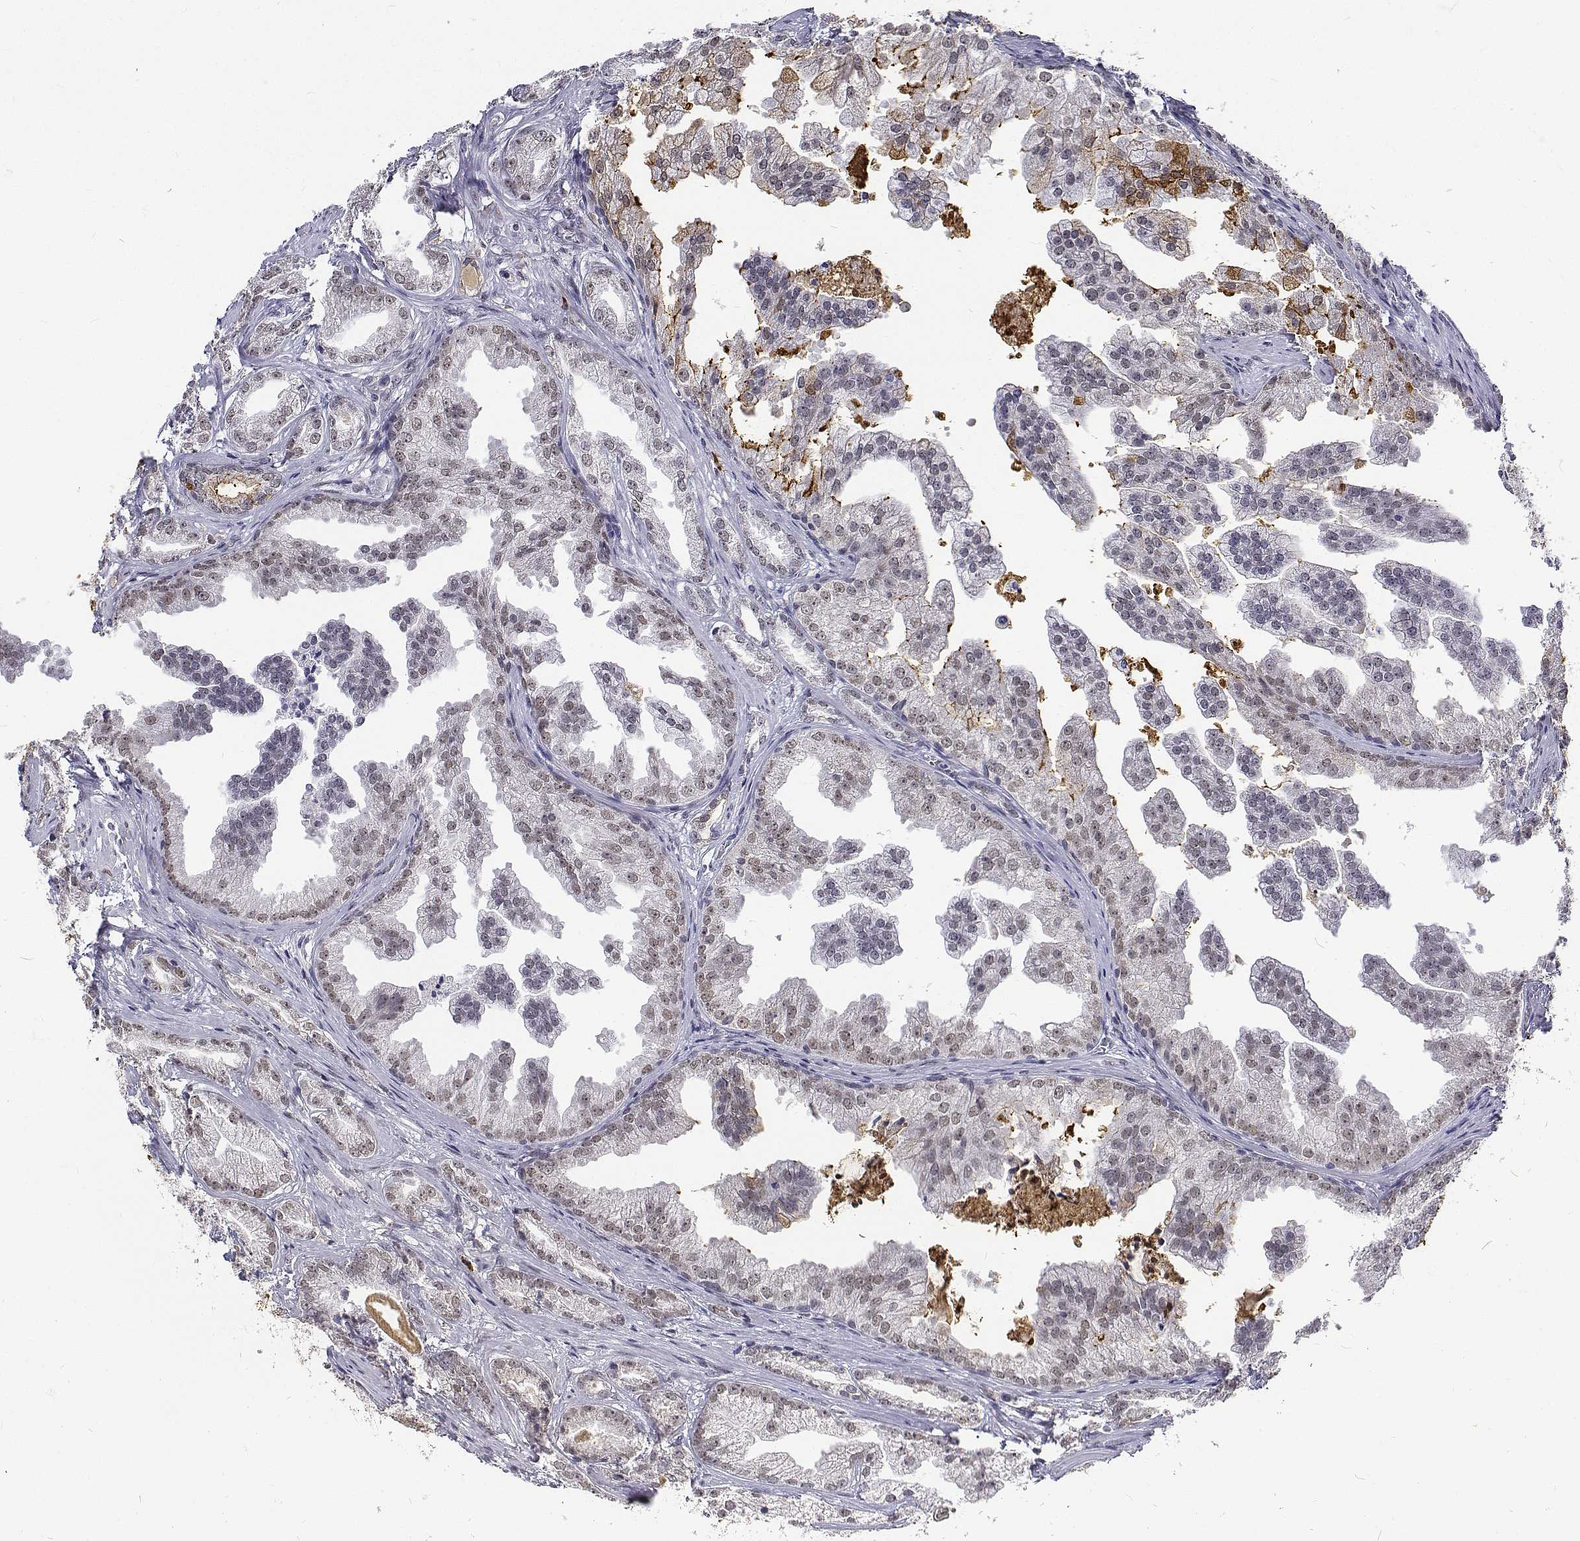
{"staining": {"intensity": "negative", "quantity": "none", "location": "none"}, "tissue": "prostate cancer", "cell_type": "Tumor cells", "image_type": "cancer", "snomed": [{"axis": "morphology", "description": "Adenocarcinoma, Low grade"}, {"axis": "topography", "description": "Prostate"}], "caption": "A high-resolution image shows immunohistochemistry (IHC) staining of low-grade adenocarcinoma (prostate), which demonstrates no significant expression in tumor cells.", "gene": "ATRX", "patient": {"sex": "male", "age": 65}}